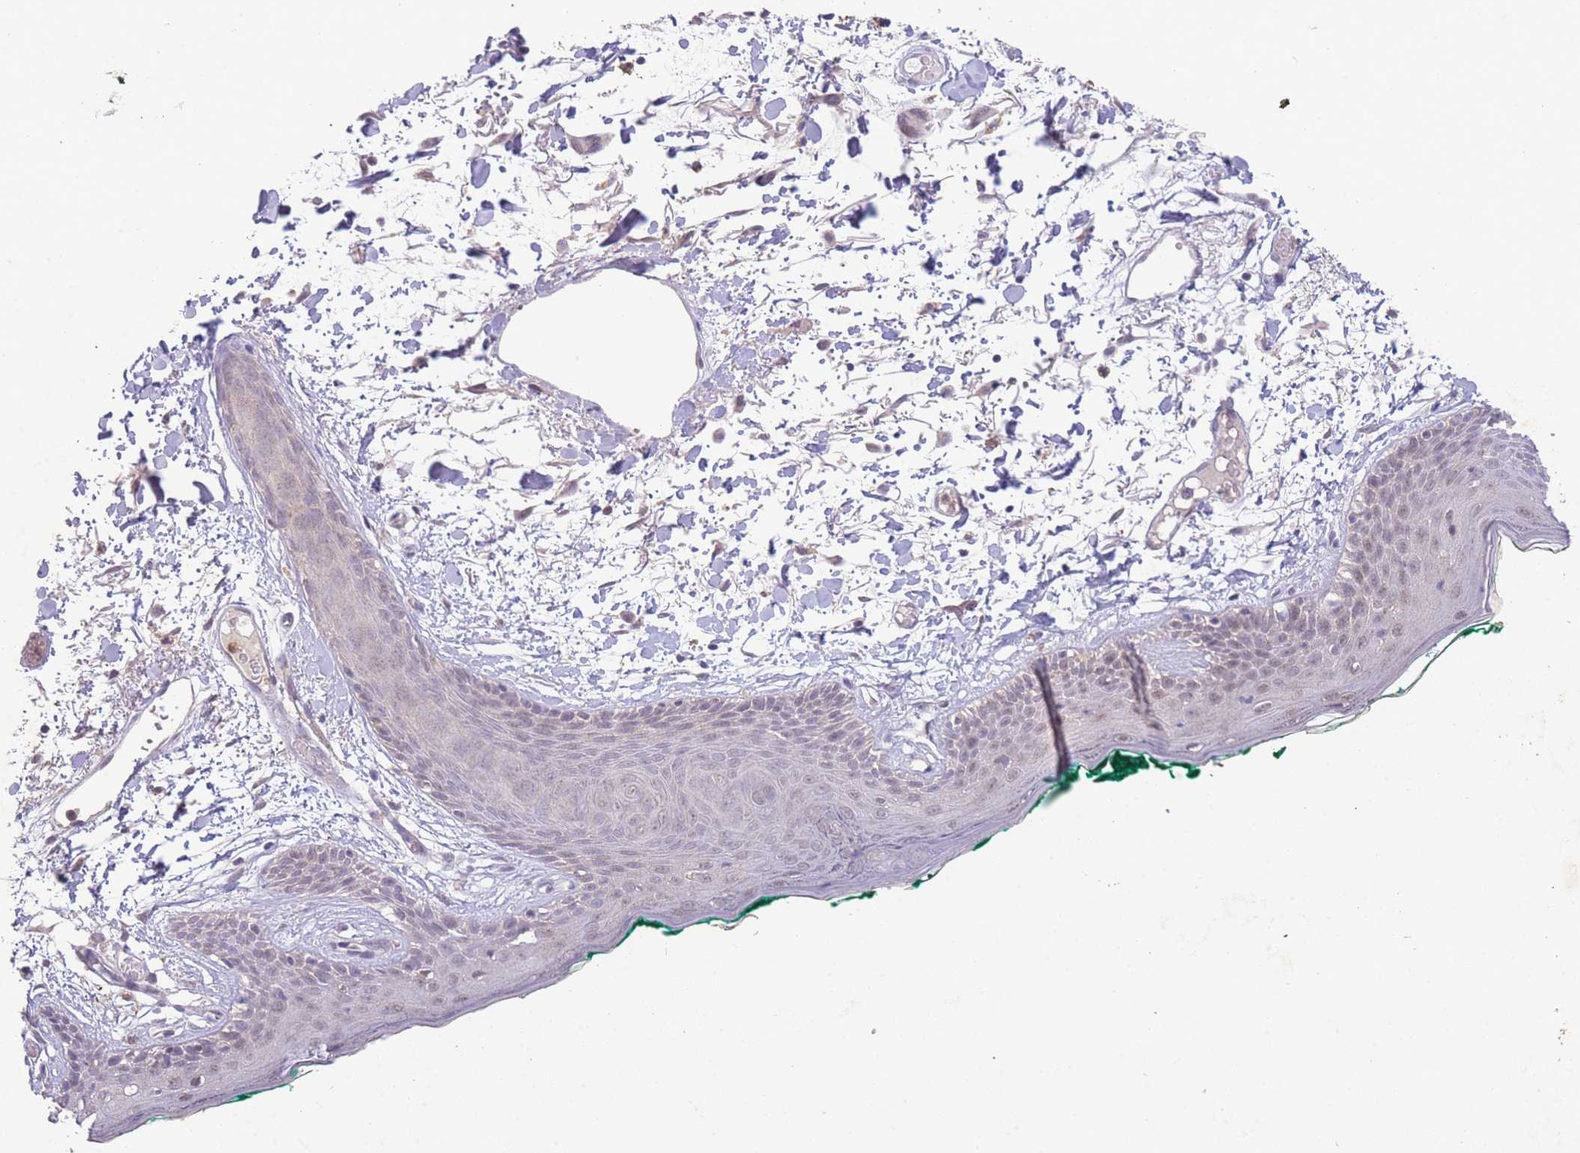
{"staining": {"intensity": "weak", "quantity": "25%-75%", "location": "cytoplasmic/membranous"}, "tissue": "skin", "cell_type": "Fibroblasts", "image_type": "normal", "snomed": [{"axis": "morphology", "description": "Normal tissue, NOS"}, {"axis": "topography", "description": "Skin"}], "caption": "IHC (DAB (3,3'-diaminobenzidine)) staining of benign human skin exhibits weak cytoplasmic/membranous protein positivity in approximately 25%-75% of fibroblasts.", "gene": "RNF144B", "patient": {"sex": "male", "age": 79}}